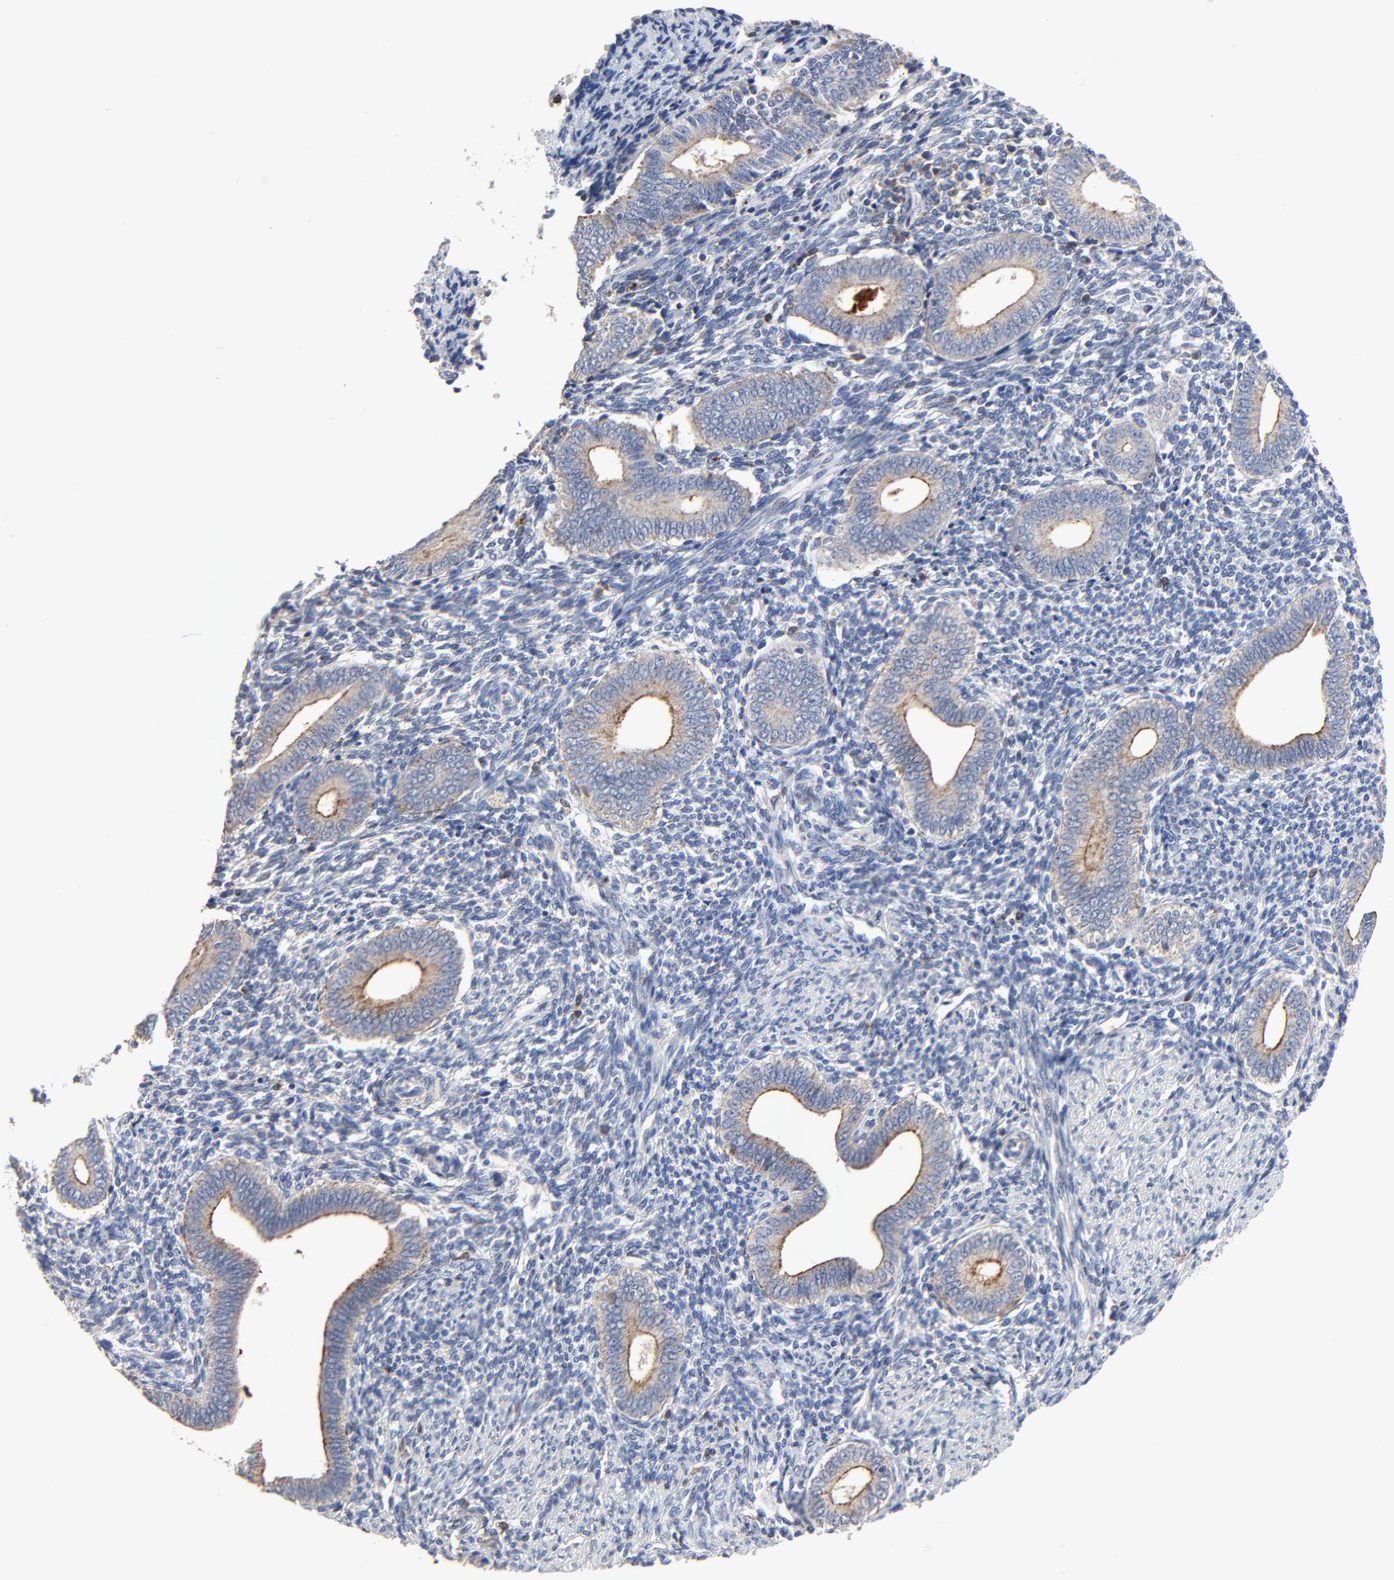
{"staining": {"intensity": "negative", "quantity": "none", "location": "none"}, "tissue": "endometrium", "cell_type": "Cells in endometrial stroma", "image_type": "normal", "snomed": [{"axis": "morphology", "description": "Normal tissue, NOS"}, {"axis": "topography", "description": "Uterus"}, {"axis": "topography", "description": "Endometrium"}], "caption": "This is a image of immunohistochemistry (IHC) staining of benign endometrium, which shows no staining in cells in endometrial stroma. (Immunohistochemistry, brightfield microscopy, high magnification).", "gene": "SKAP1", "patient": {"sex": "female", "age": 33}}